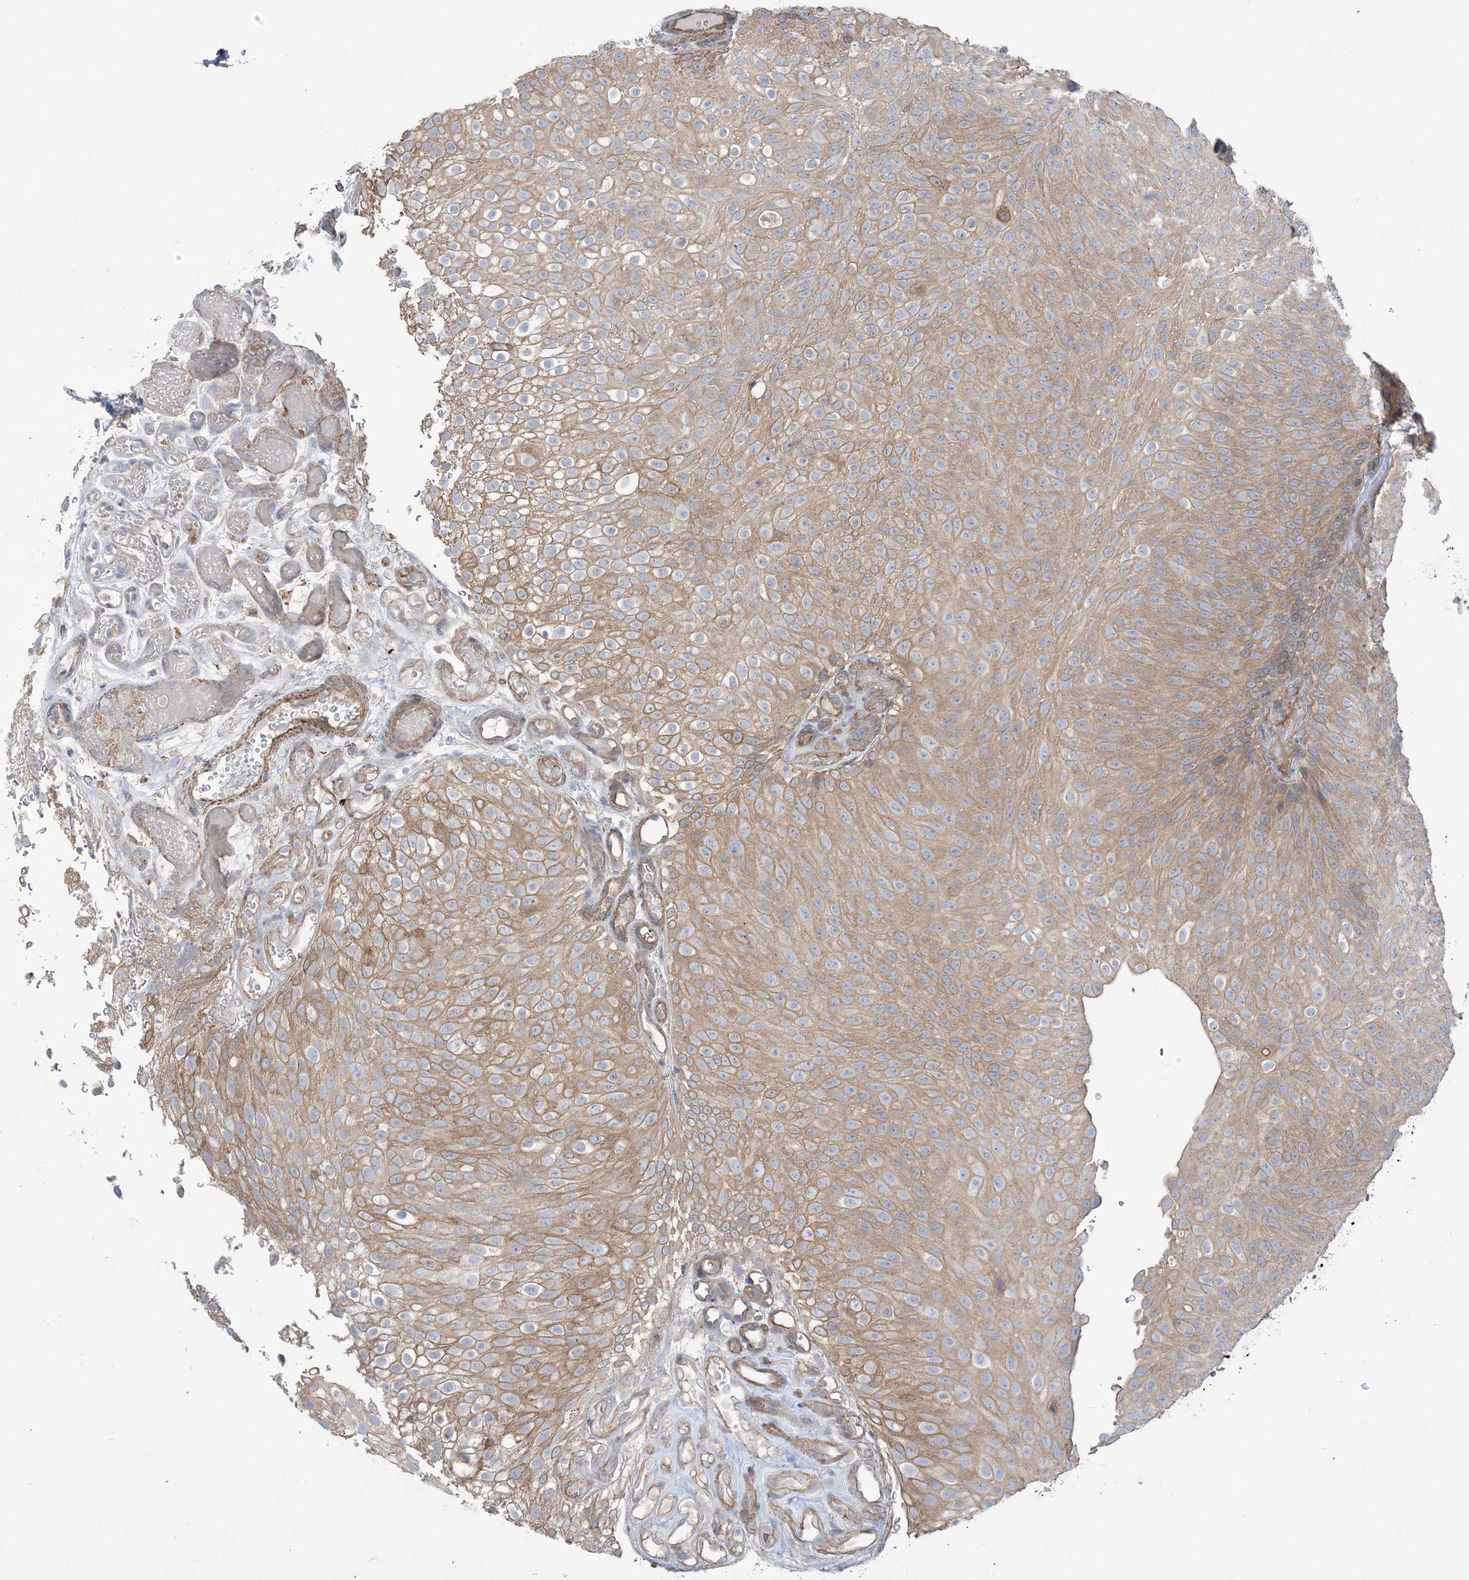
{"staining": {"intensity": "moderate", "quantity": "25%-75%", "location": "cytoplasmic/membranous"}, "tissue": "urothelial cancer", "cell_type": "Tumor cells", "image_type": "cancer", "snomed": [{"axis": "morphology", "description": "Urothelial carcinoma, Low grade"}, {"axis": "topography", "description": "Urinary bladder"}], "caption": "Immunohistochemical staining of urothelial cancer reveals moderate cytoplasmic/membranous protein expression in approximately 25%-75% of tumor cells.", "gene": "CCNY", "patient": {"sex": "male", "age": 78}}